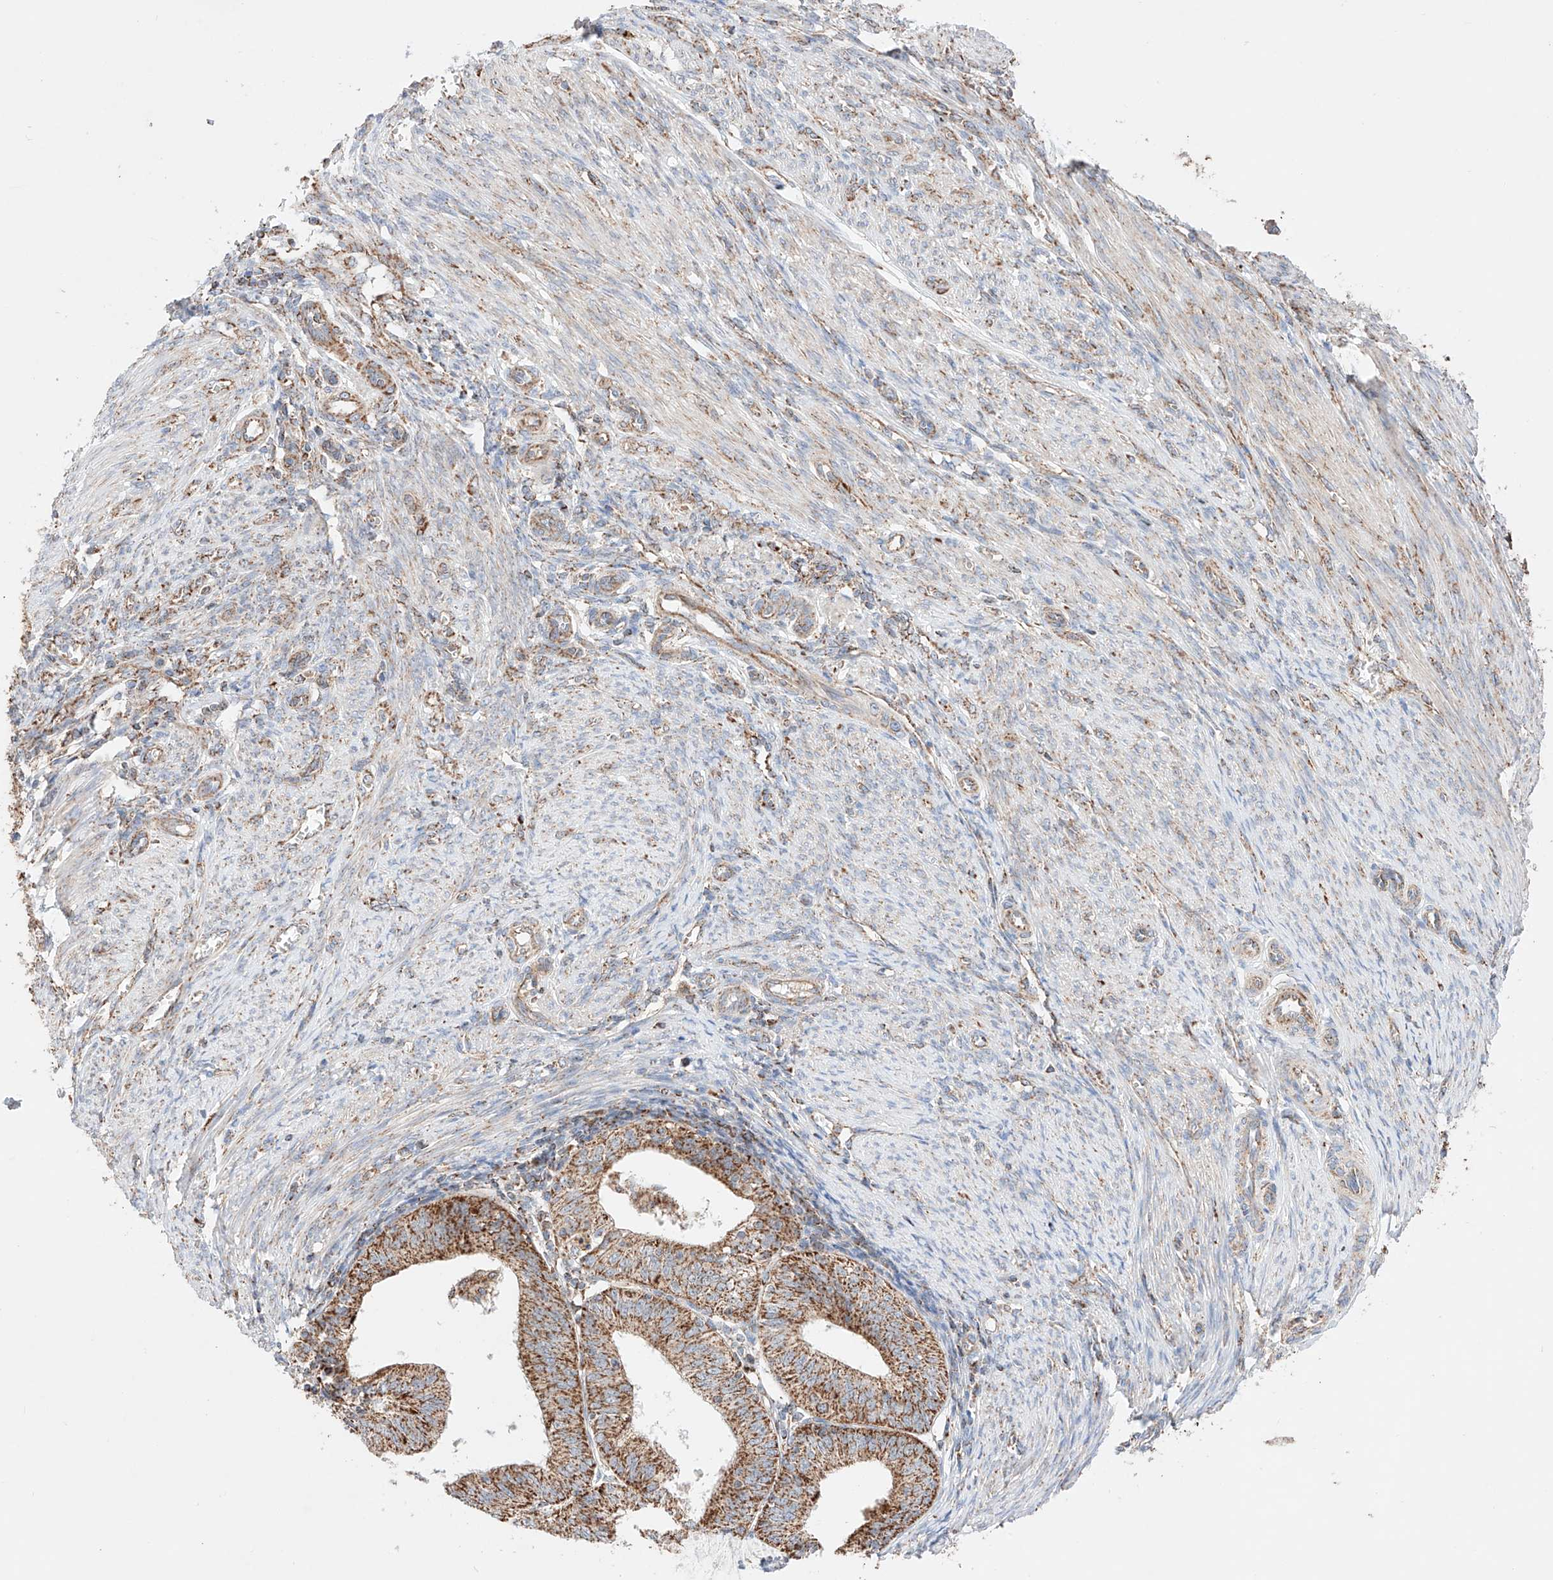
{"staining": {"intensity": "strong", "quantity": ">75%", "location": "cytoplasmic/membranous"}, "tissue": "endometrial cancer", "cell_type": "Tumor cells", "image_type": "cancer", "snomed": [{"axis": "morphology", "description": "Adenocarcinoma, NOS"}, {"axis": "topography", "description": "Endometrium"}], "caption": "Protein expression analysis of endometrial cancer reveals strong cytoplasmic/membranous positivity in about >75% of tumor cells. (Stains: DAB (3,3'-diaminobenzidine) in brown, nuclei in blue, Microscopy: brightfield microscopy at high magnification).", "gene": "KTI12", "patient": {"sex": "female", "age": 51}}